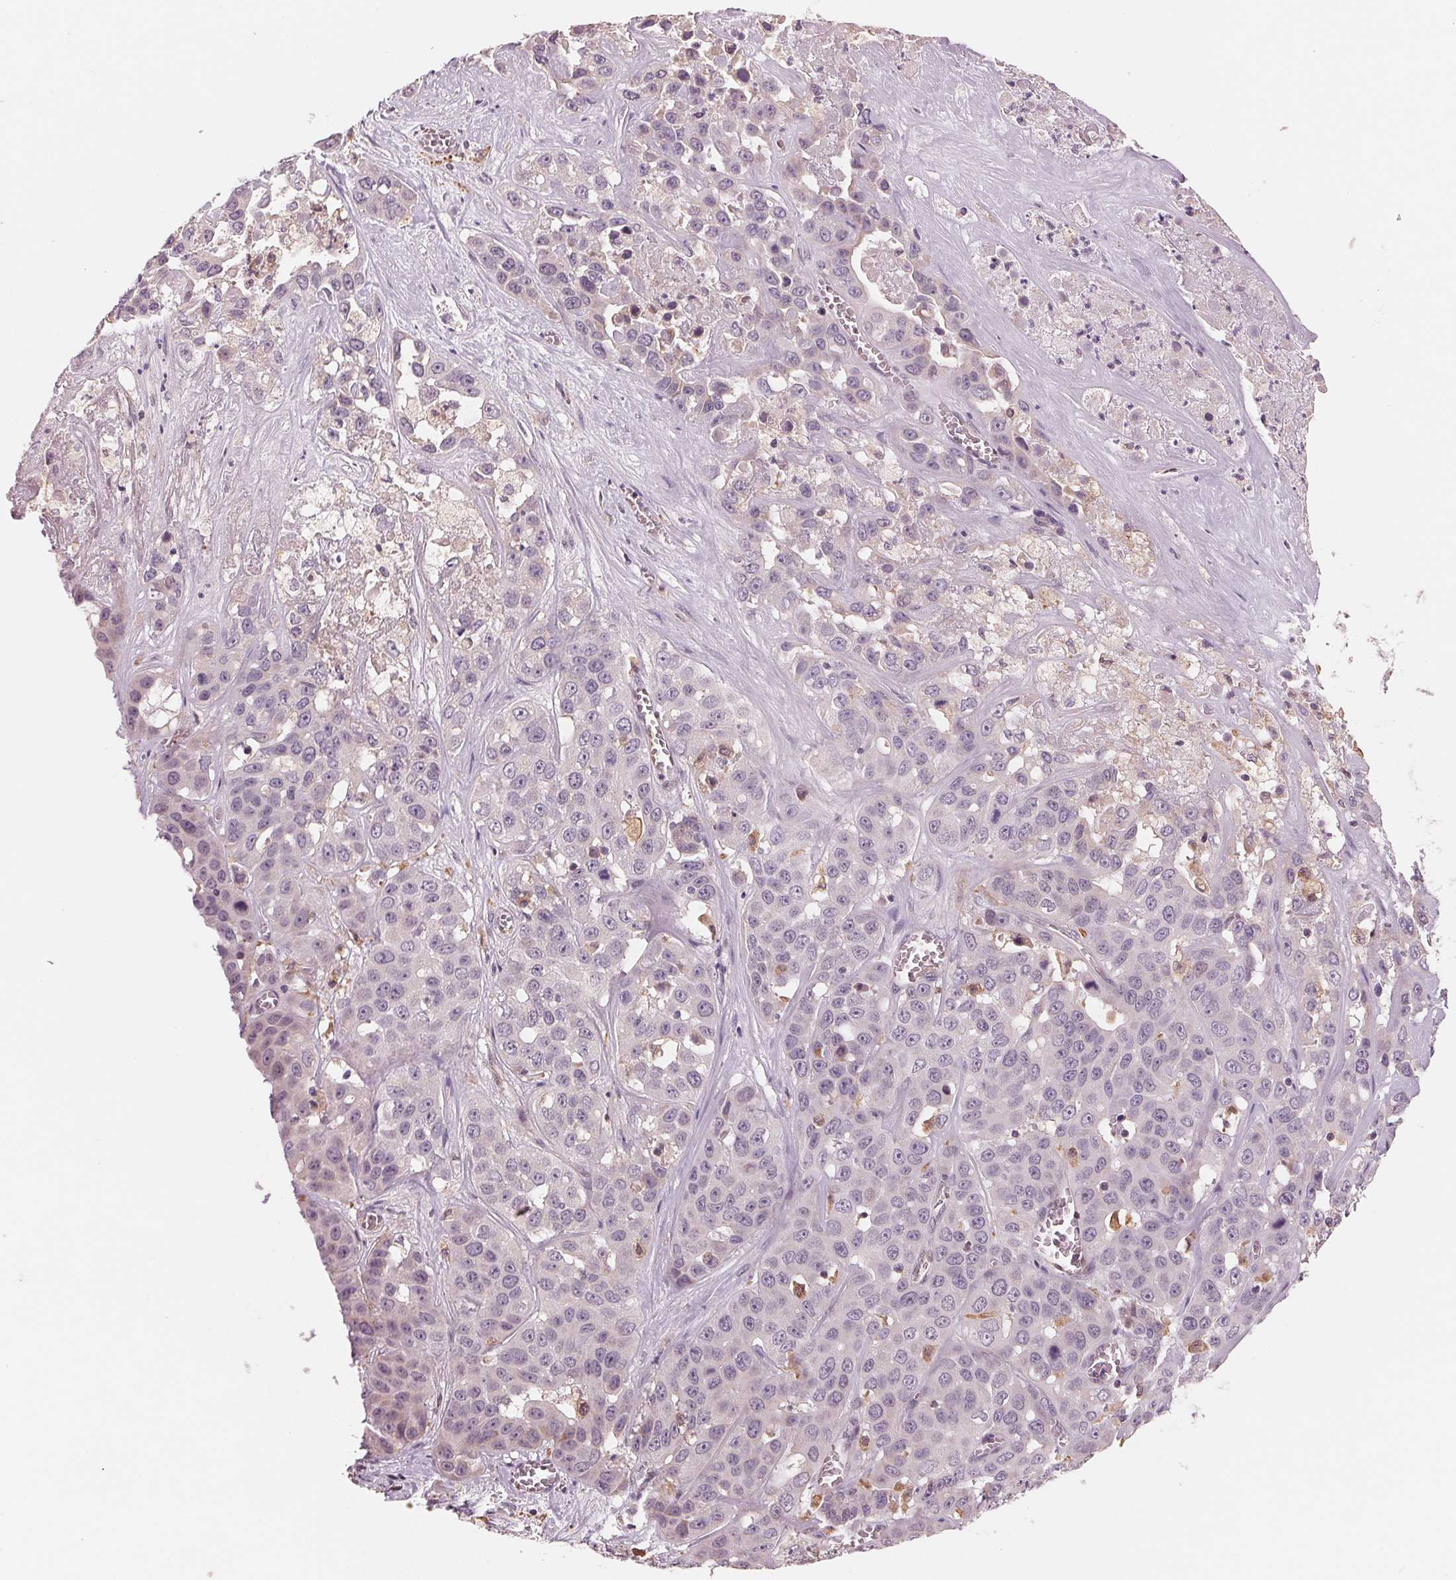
{"staining": {"intensity": "negative", "quantity": "none", "location": "none"}, "tissue": "liver cancer", "cell_type": "Tumor cells", "image_type": "cancer", "snomed": [{"axis": "morphology", "description": "Cholangiocarcinoma"}, {"axis": "topography", "description": "Liver"}], "caption": "There is no significant staining in tumor cells of cholangiocarcinoma (liver).", "gene": "IL9R", "patient": {"sex": "female", "age": 52}}